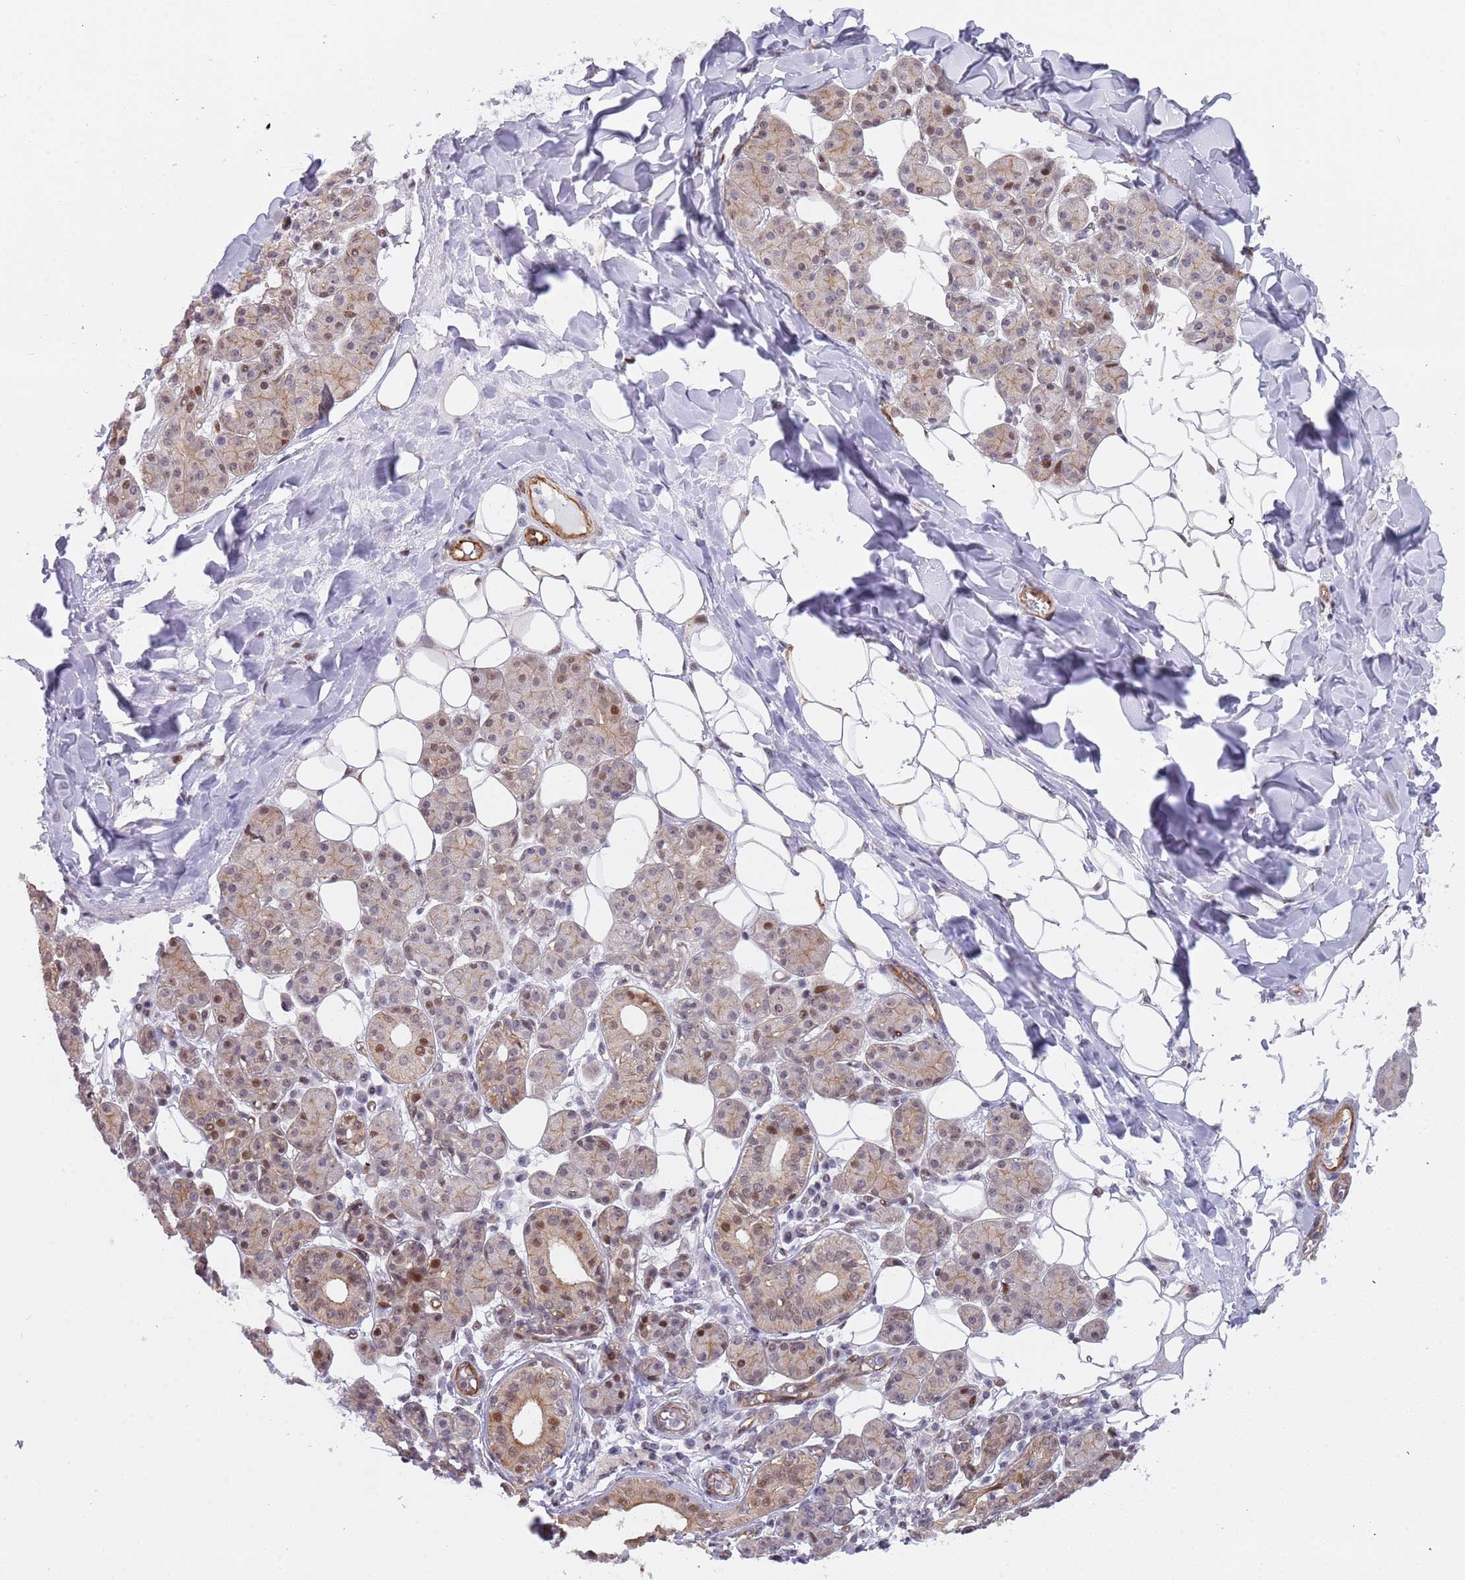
{"staining": {"intensity": "moderate", "quantity": "25%-75%", "location": "nuclear"}, "tissue": "salivary gland", "cell_type": "Glandular cells", "image_type": "normal", "snomed": [{"axis": "morphology", "description": "Normal tissue, NOS"}, {"axis": "topography", "description": "Salivary gland"}], "caption": "A brown stain shows moderate nuclear expression of a protein in glandular cells of normal human salivary gland.", "gene": "LRMDA", "patient": {"sex": "female", "age": 33}}